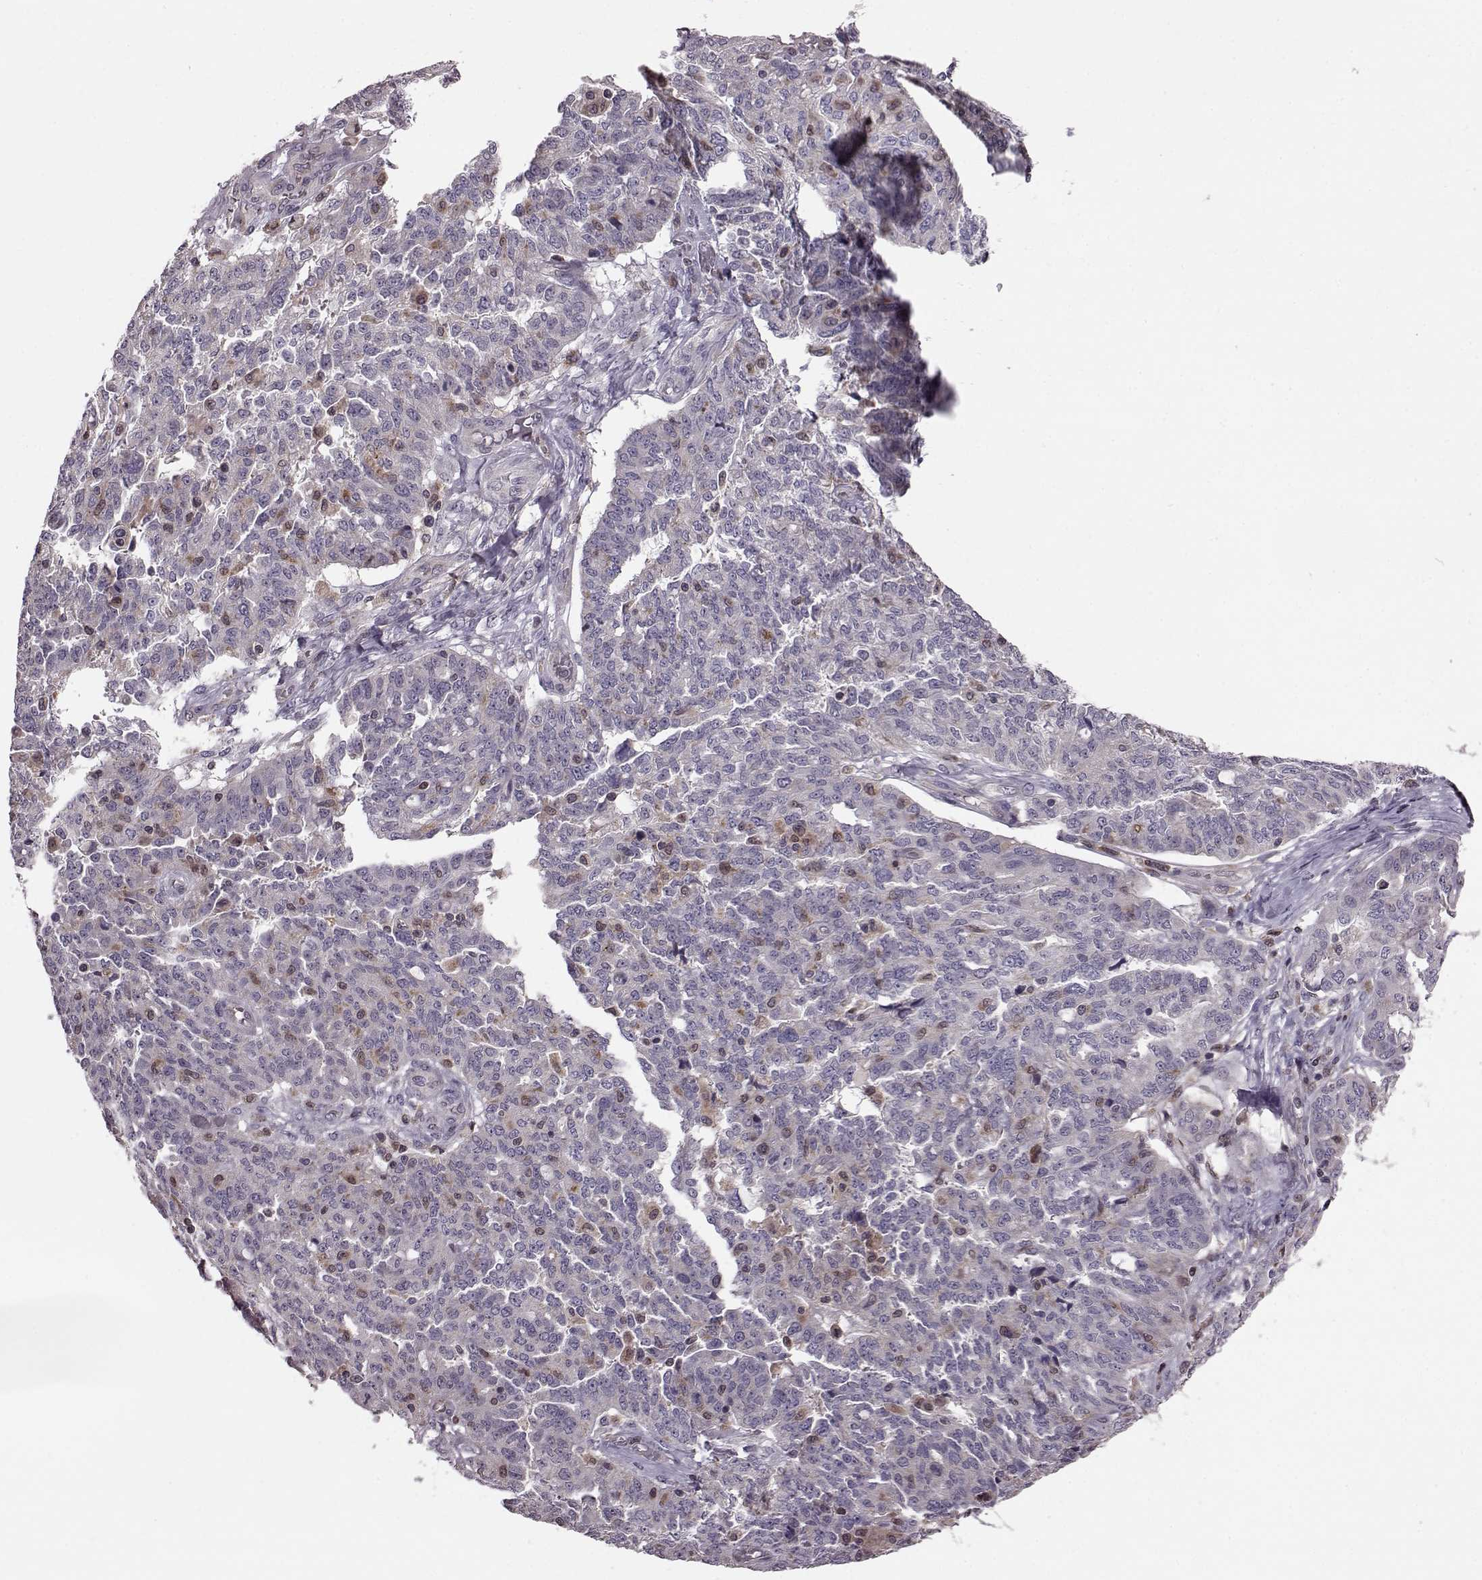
{"staining": {"intensity": "negative", "quantity": "none", "location": "none"}, "tissue": "ovarian cancer", "cell_type": "Tumor cells", "image_type": "cancer", "snomed": [{"axis": "morphology", "description": "Cystadenocarcinoma, serous, NOS"}, {"axis": "topography", "description": "Ovary"}], "caption": "DAB (3,3'-diaminobenzidine) immunohistochemical staining of human ovarian cancer exhibits no significant staining in tumor cells.", "gene": "CDC42SE1", "patient": {"sex": "female", "age": 67}}